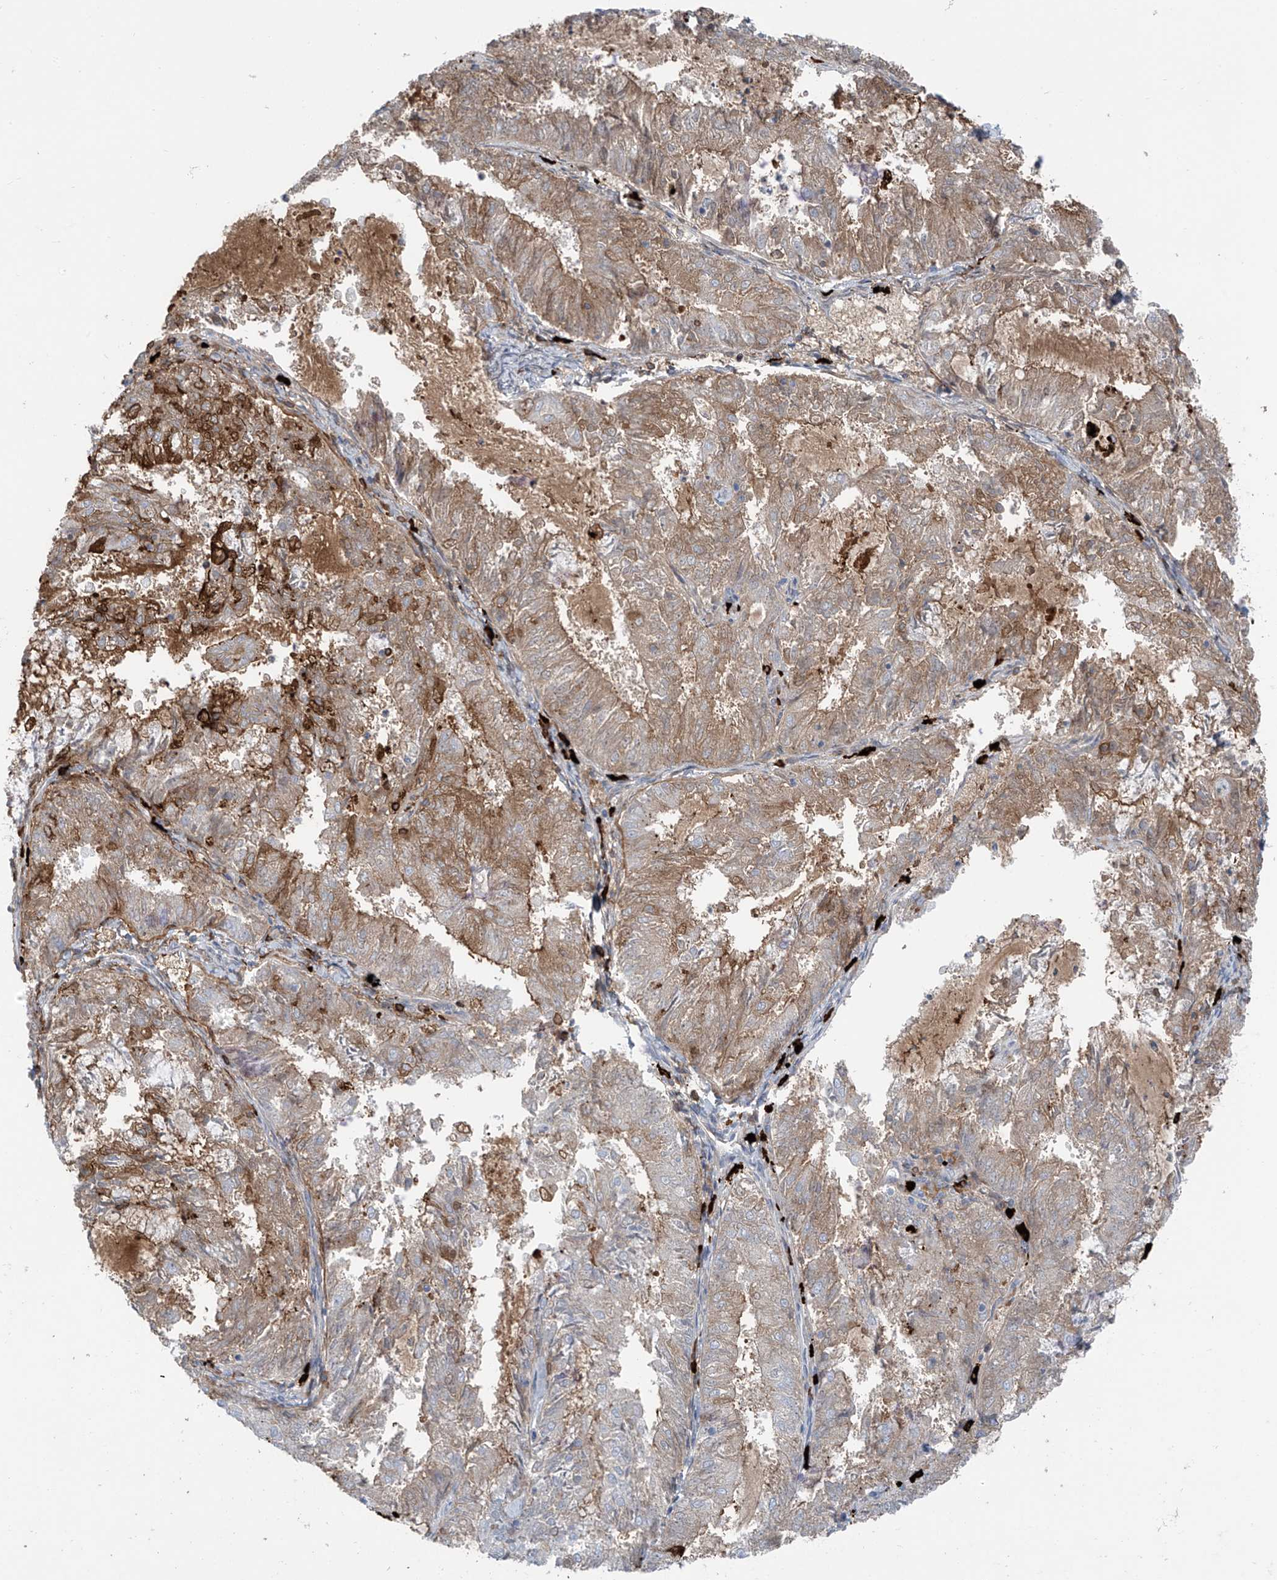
{"staining": {"intensity": "moderate", "quantity": "25%-75%", "location": "cytoplasmic/membranous"}, "tissue": "endometrial cancer", "cell_type": "Tumor cells", "image_type": "cancer", "snomed": [{"axis": "morphology", "description": "Adenocarcinoma, NOS"}, {"axis": "topography", "description": "Endometrium"}], "caption": "This is an image of immunohistochemistry (IHC) staining of endometrial cancer, which shows moderate positivity in the cytoplasmic/membranous of tumor cells.", "gene": "ZNF793", "patient": {"sex": "female", "age": 57}}